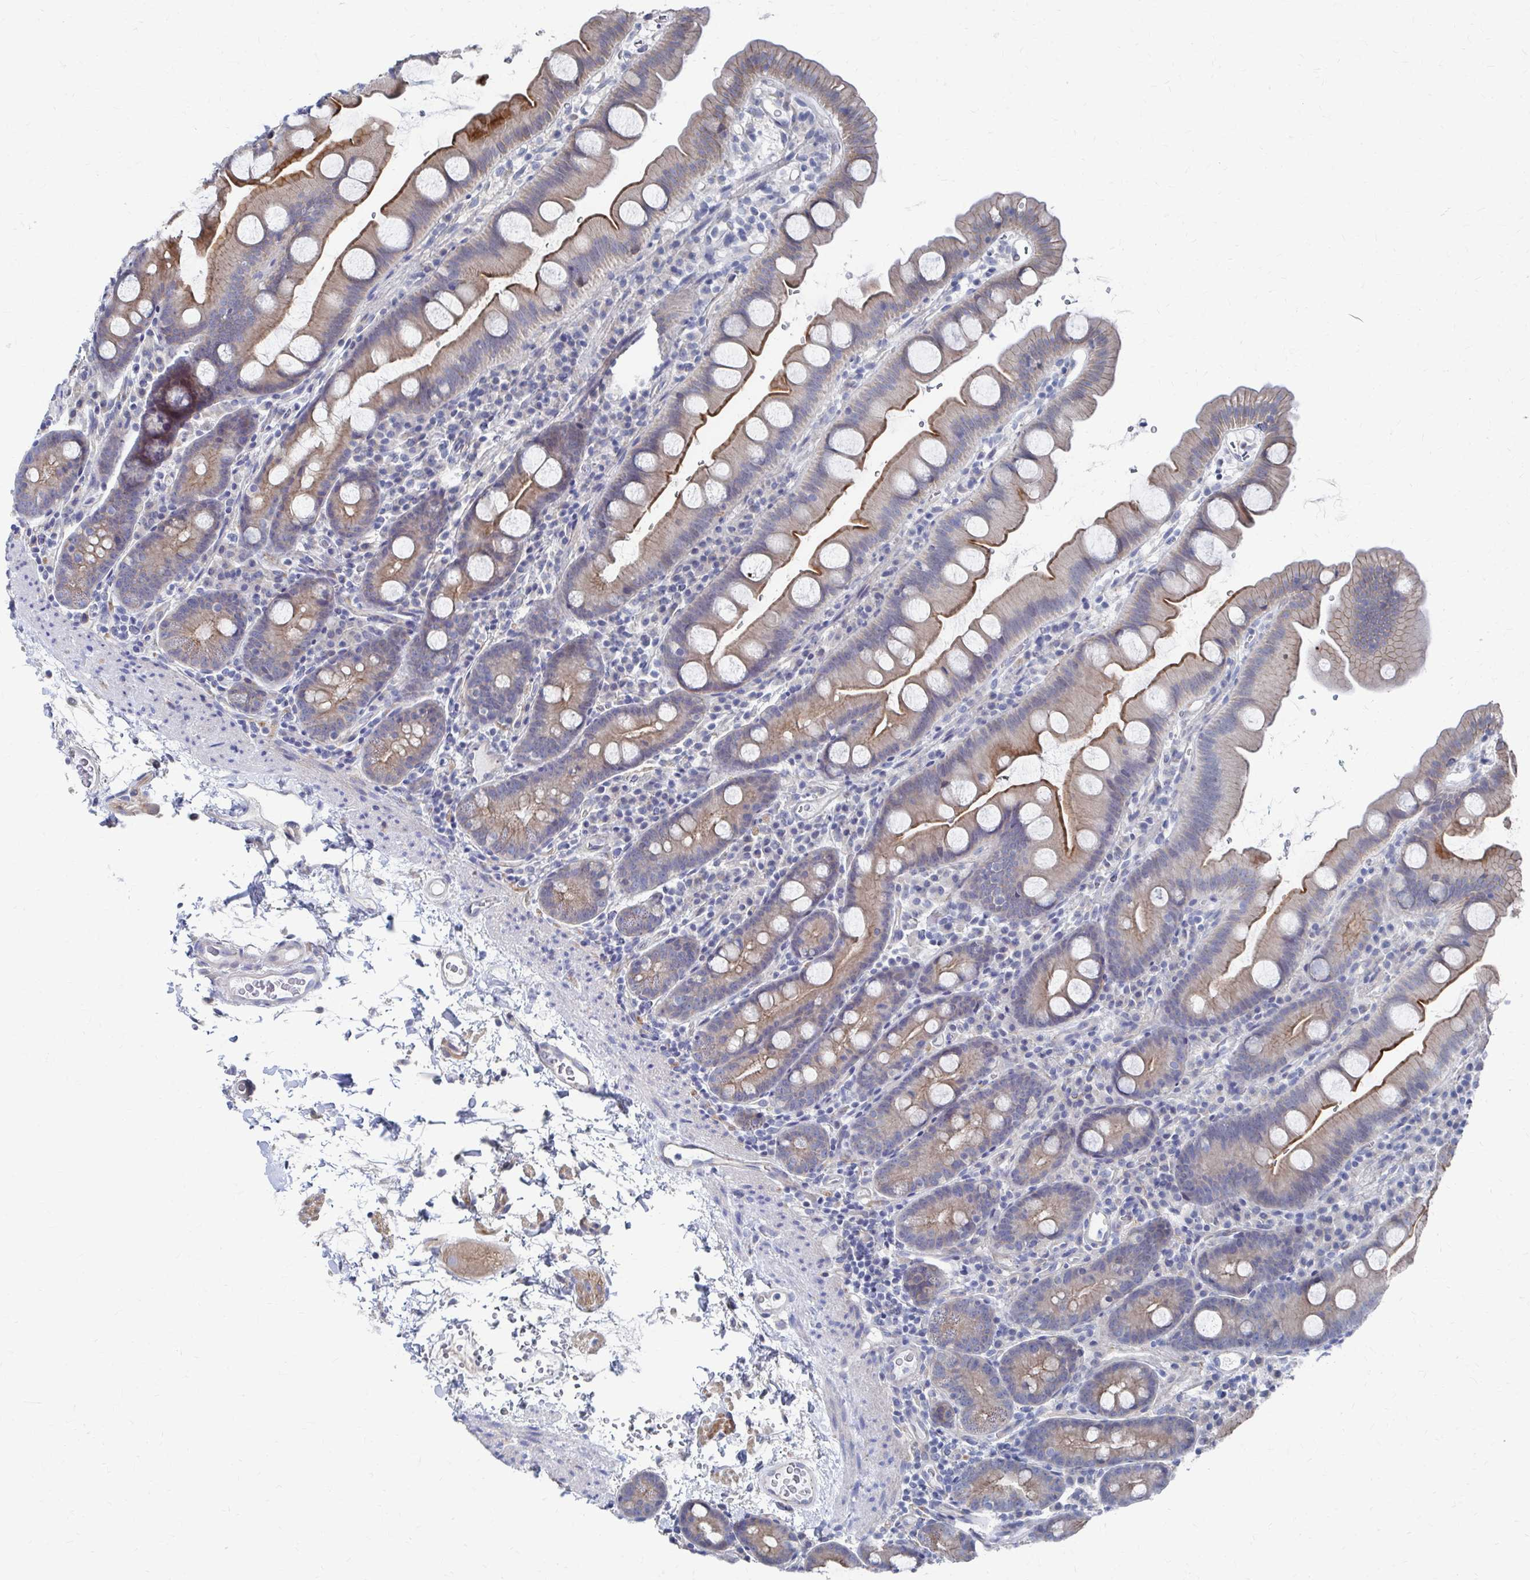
{"staining": {"intensity": "moderate", "quantity": "25%-75%", "location": "cytoplasmic/membranous"}, "tissue": "small intestine", "cell_type": "Glandular cells", "image_type": "normal", "snomed": [{"axis": "morphology", "description": "Normal tissue, NOS"}, {"axis": "topography", "description": "Small intestine"}], "caption": "Normal small intestine exhibits moderate cytoplasmic/membranous positivity in approximately 25%-75% of glandular cells, visualized by immunohistochemistry. (DAB (3,3'-diaminobenzidine) IHC with brightfield microscopy, high magnification).", "gene": "PLEKHG7", "patient": {"sex": "female", "age": 68}}